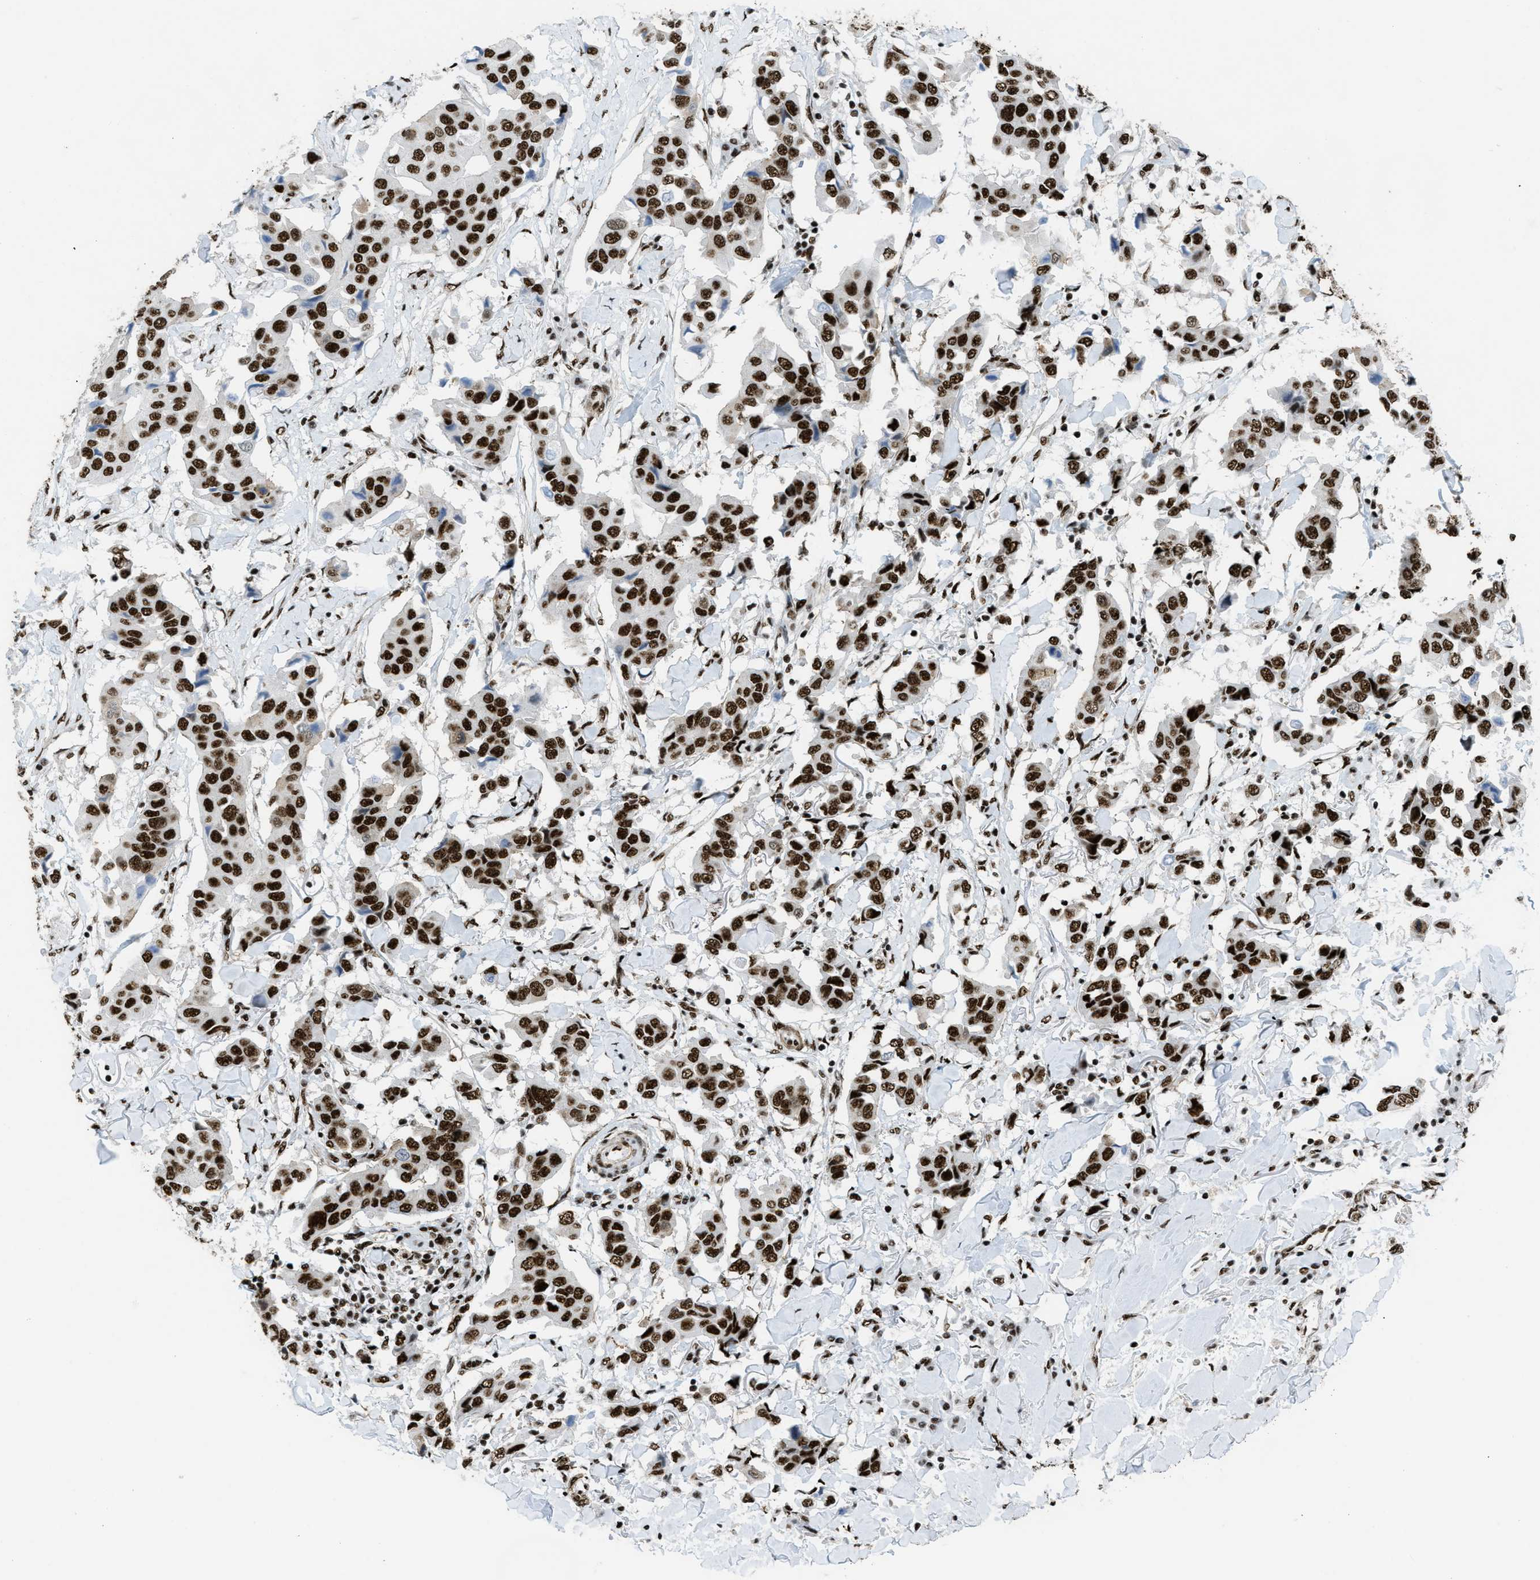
{"staining": {"intensity": "strong", "quantity": ">75%", "location": "nuclear"}, "tissue": "breast cancer", "cell_type": "Tumor cells", "image_type": "cancer", "snomed": [{"axis": "morphology", "description": "Duct carcinoma"}, {"axis": "topography", "description": "Breast"}], "caption": "About >75% of tumor cells in breast cancer demonstrate strong nuclear protein expression as visualized by brown immunohistochemical staining.", "gene": "ZNF207", "patient": {"sex": "female", "age": 80}}